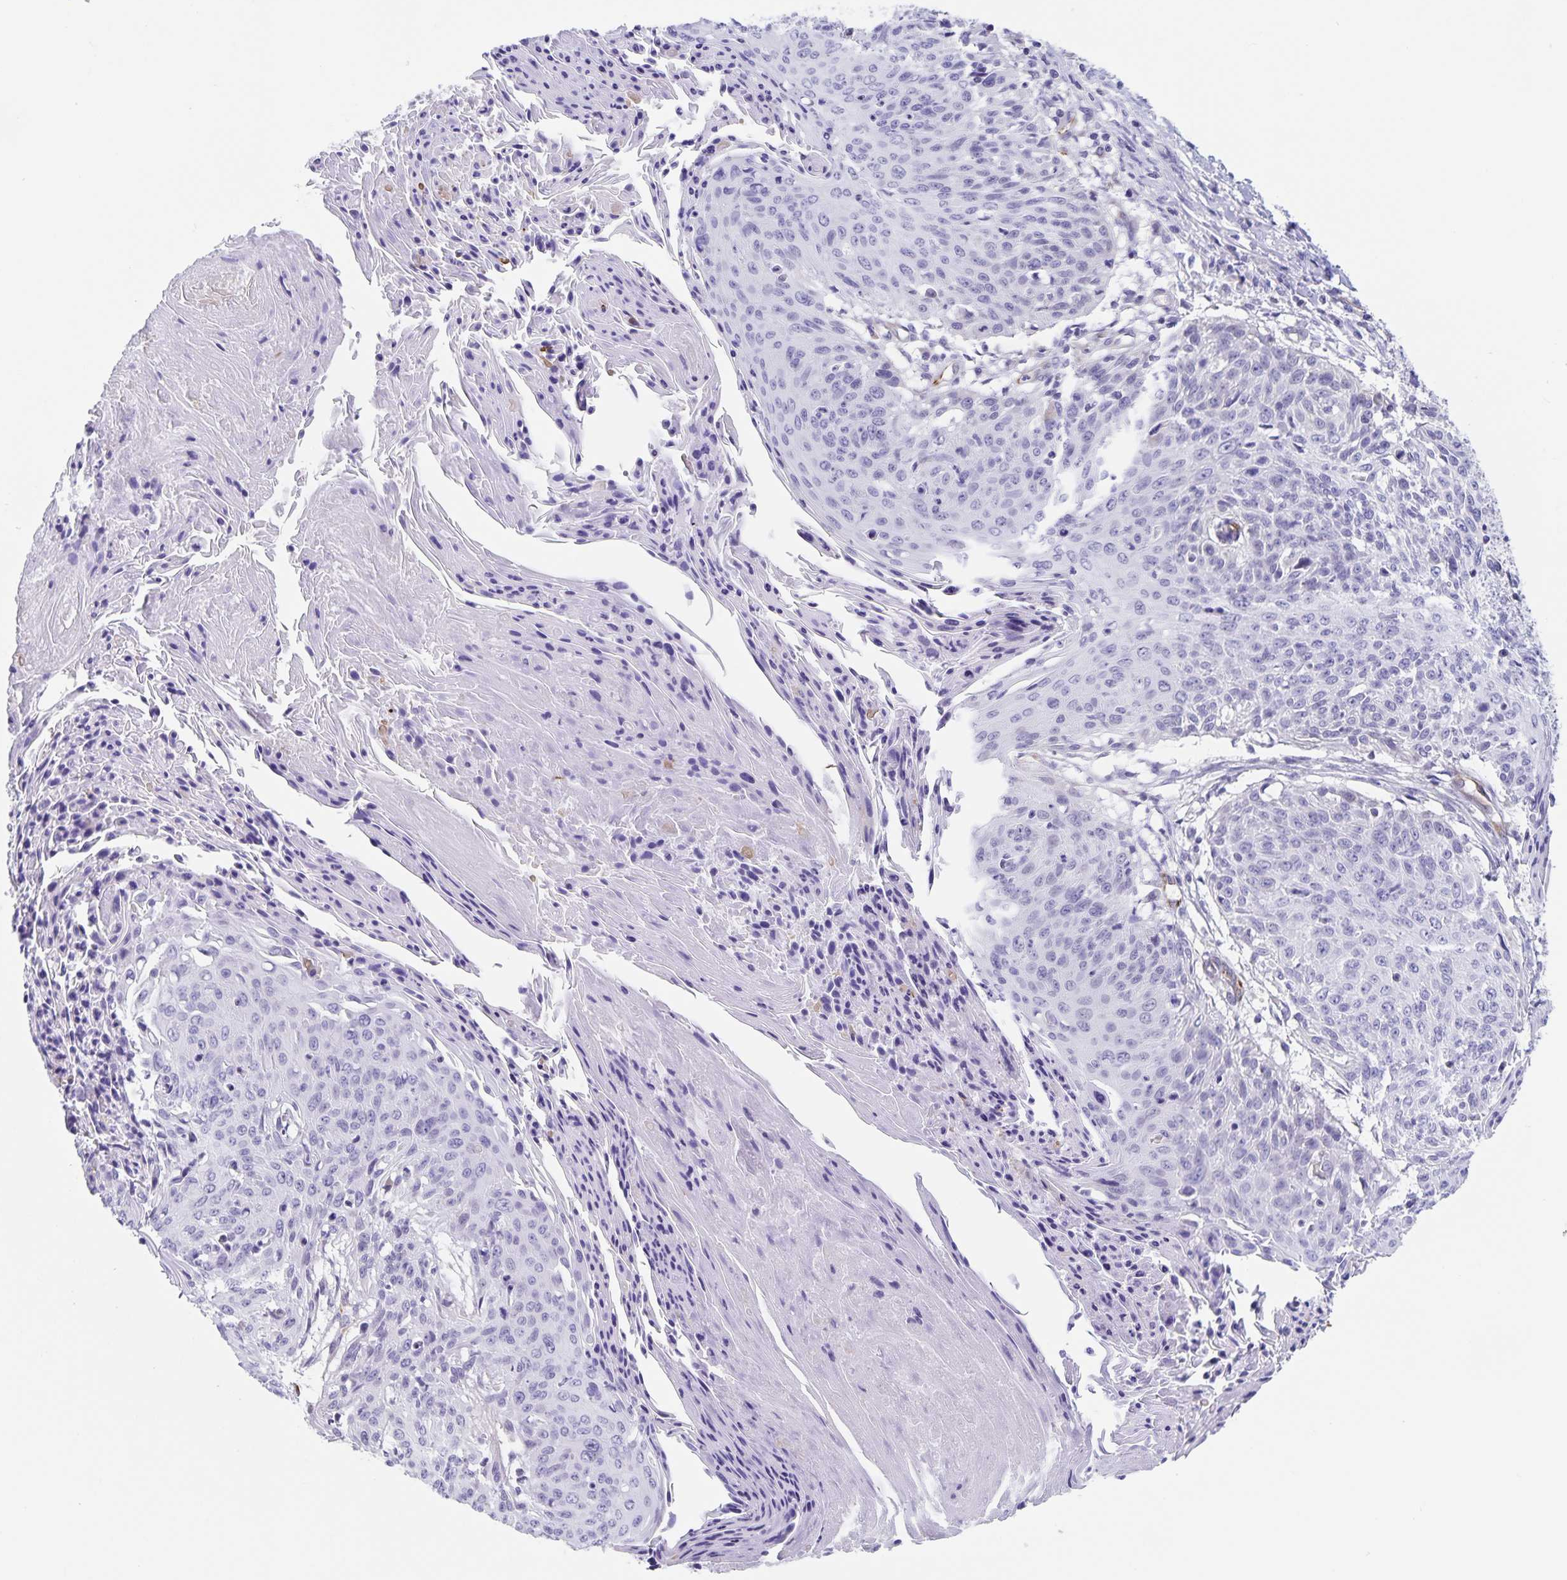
{"staining": {"intensity": "negative", "quantity": "none", "location": "none"}, "tissue": "cervical cancer", "cell_type": "Tumor cells", "image_type": "cancer", "snomed": [{"axis": "morphology", "description": "Squamous cell carcinoma, NOS"}, {"axis": "topography", "description": "Cervix"}], "caption": "IHC of cervical cancer reveals no expression in tumor cells.", "gene": "SYNM", "patient": {"sex": "female", "age": 45}}